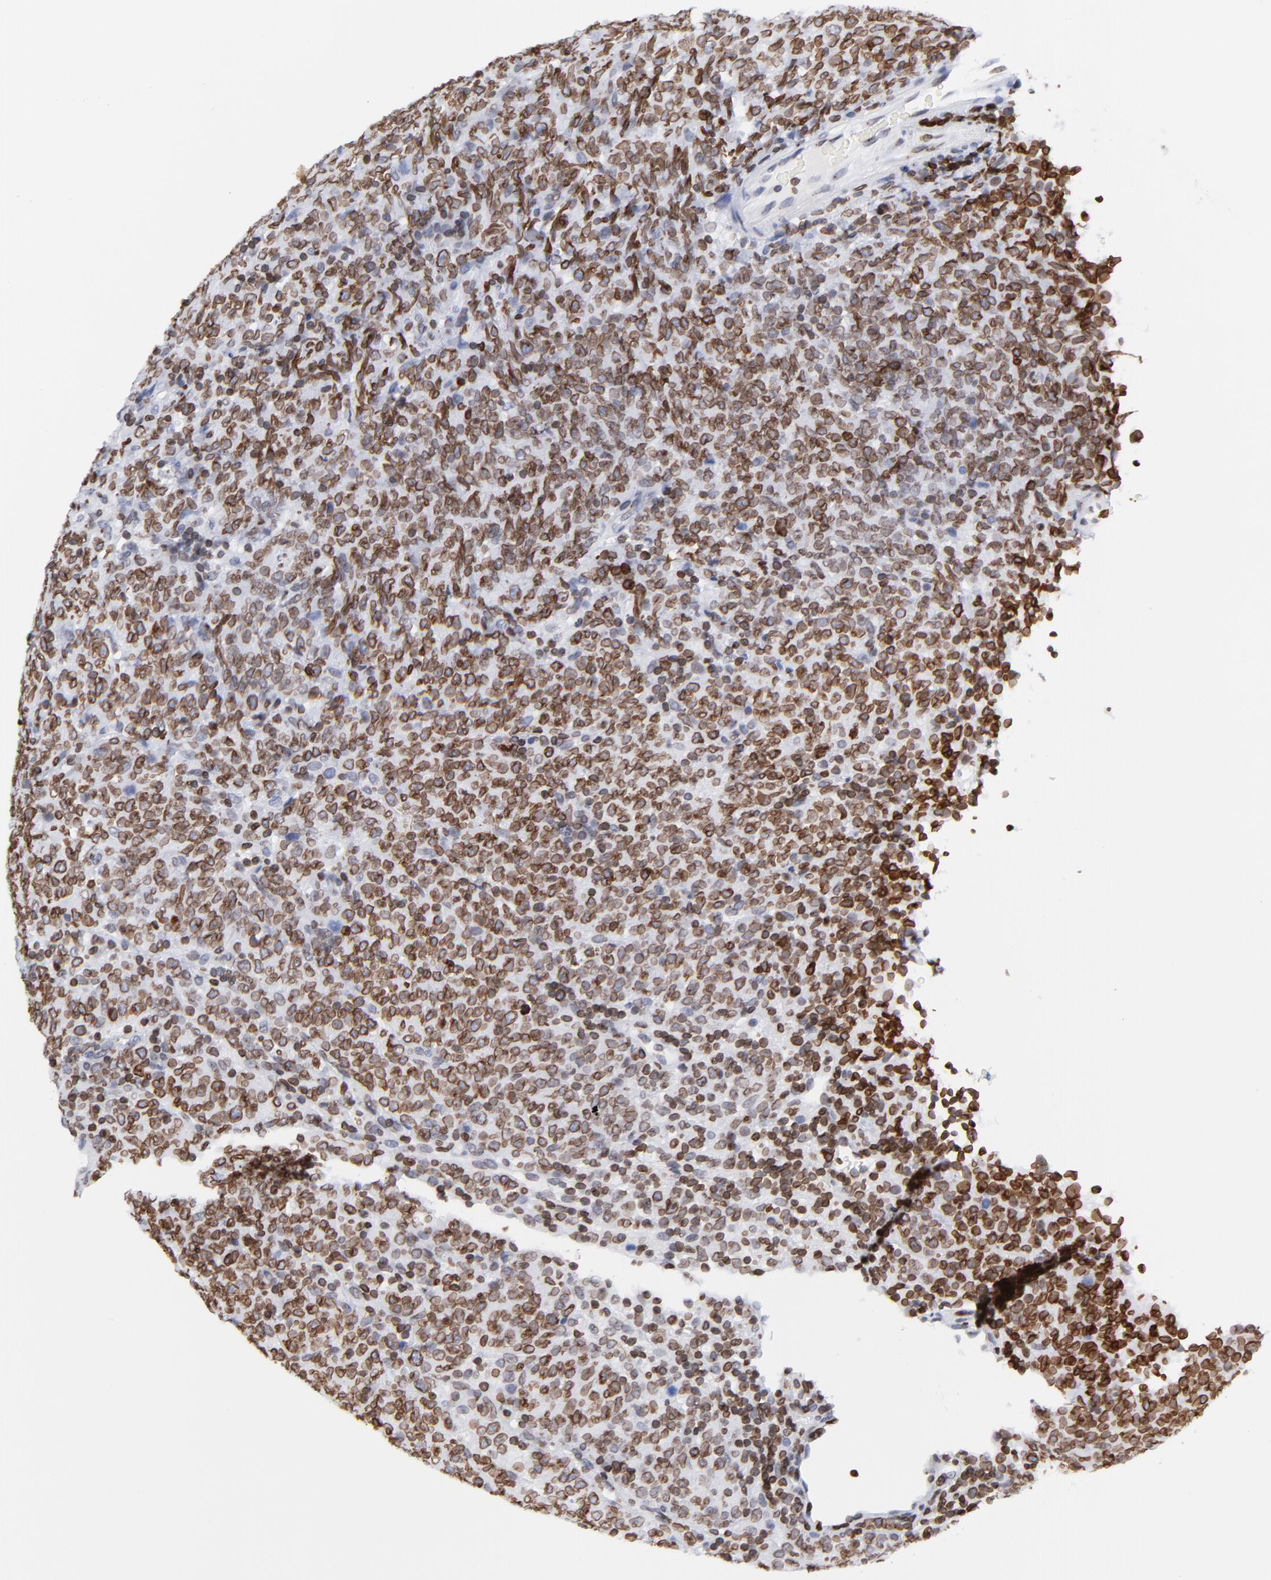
{"staining": {"intensity": "strong", "quantity": ">75%", "location": "cytoplasmic/membranous,nuclear"}, "tissue": "lymphoma", "cell_type": "Tumor cells", "image_type": "cancer", "snomed": [{"axis": "morphology", "description": "Malignant lymphoma, non-Hodgkin's type, High grade"}, {"axis": "topography", "description": "Tonsil"}], "caption": "Immunohistochemistry of human lymphoma reveals high levels of strong cytoplasmic/membranous and nuclear staining in approximately >75% of tumor cells.", "gene": "THAP7", "patient": {"sex": "female", "age": 36}}